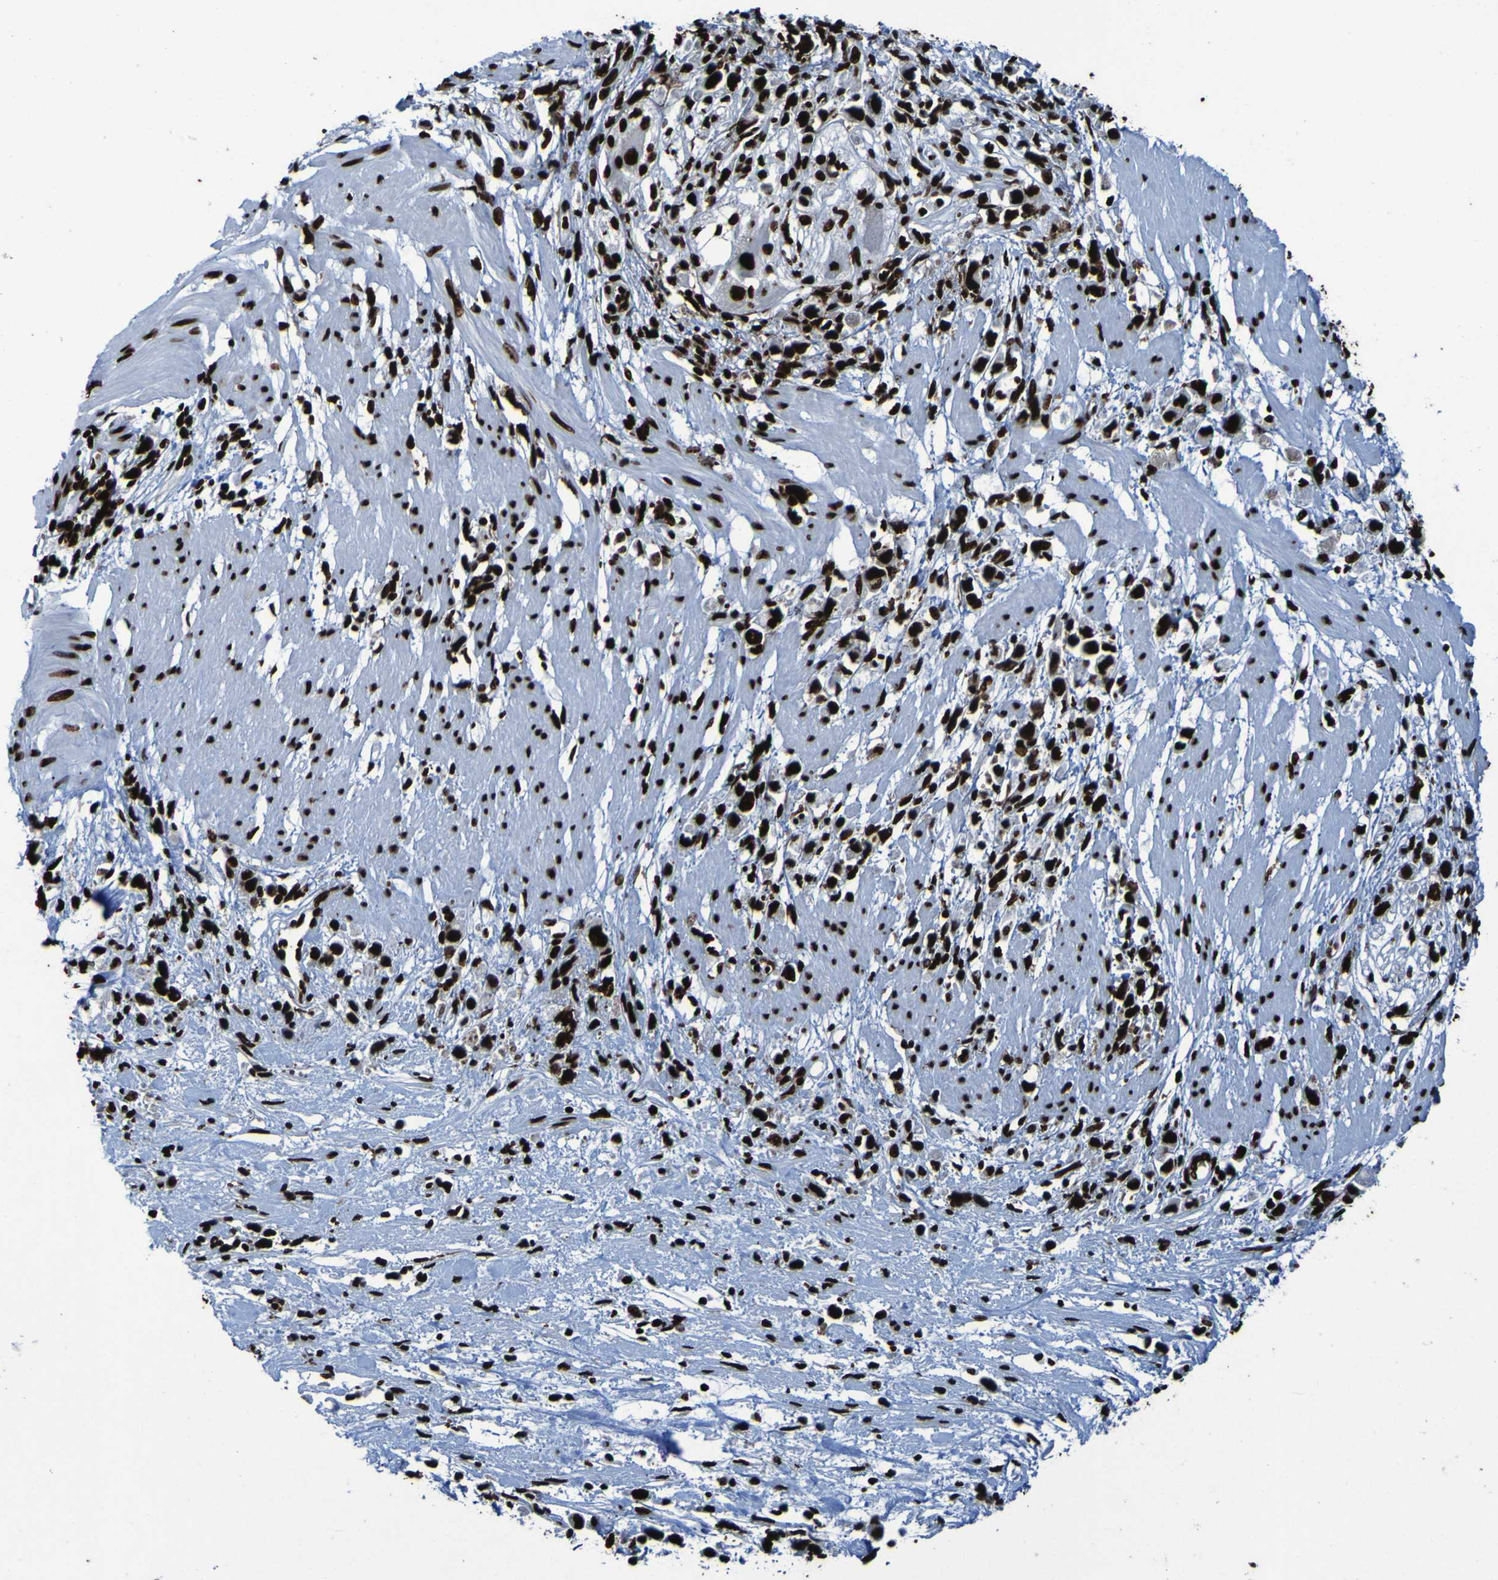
{"staining": {"intensity": "strong", "quantity": ">75%", "location": "nuclear"}, "tissue": "stomach cancer", "cell_type": "Tumor cells", "image_type": "cancer", "snomed": [{"axis": "morphology", "description": "Adenocarcinoma, NOS"}, {"axis": "topography", "description": "Stomach"}], "caption": "Stomach cancer stained for a protein (brown) displays strong nuclear positive staining in approximately >75% of tumor cells.", "gene": "NPM1", "patient": {"sex": "female", "age": 59}}